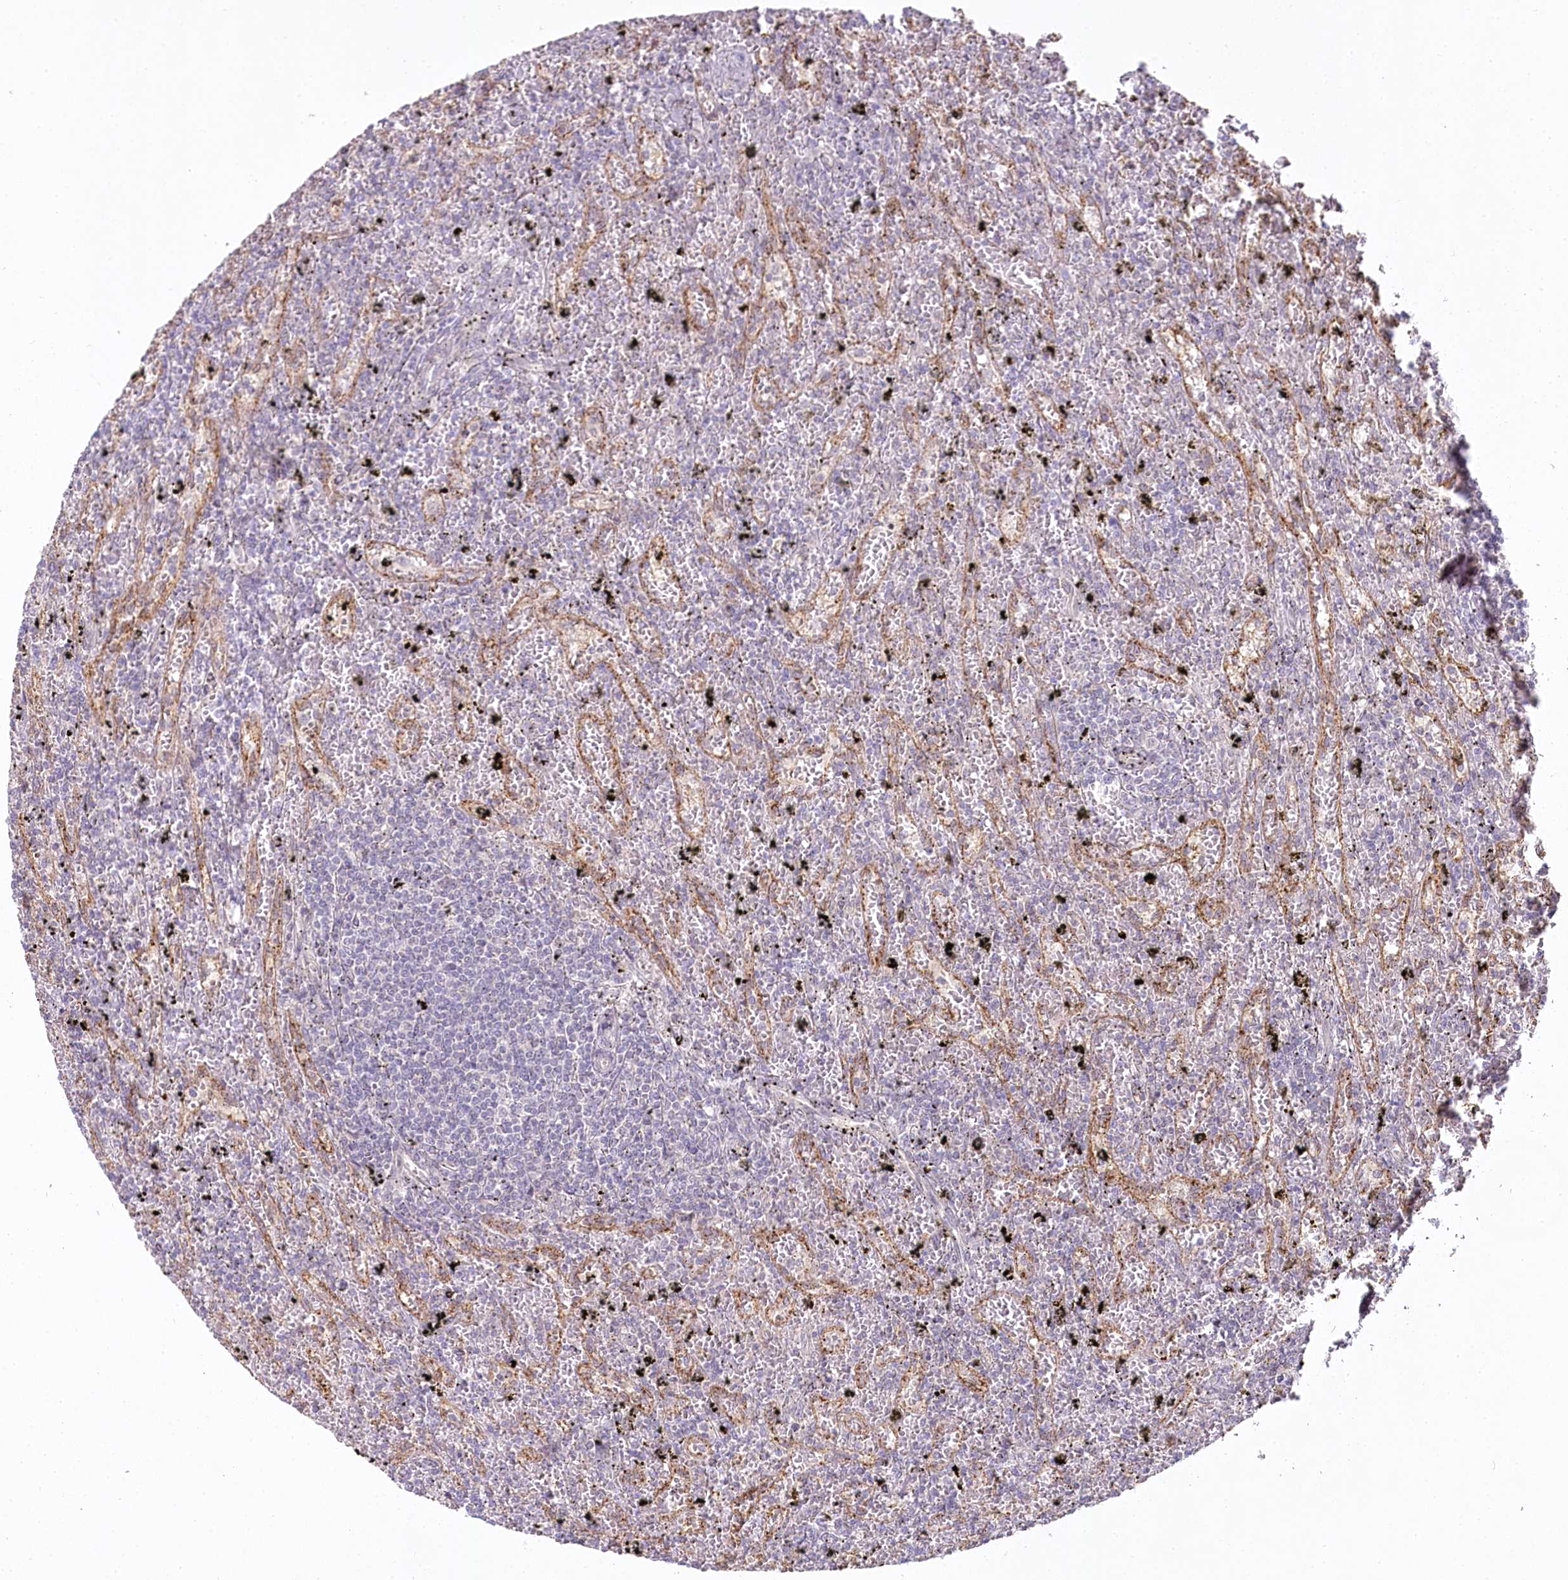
{"staining": {"intensity": "negative", "quantity": "none", "location": "none"}, "tissue": "lymphoma", "cell_type": "Tumor cells", "image_type": "cancer", "snomed": [{"axis": "morphology", "description": "Malignant lymphoma, non-Hodgkin's type, Low grade"}, {"axis": "topography", "description": "Spleen"}], "caption": "The immunohistochemistry (IHC) photomicrograph has no significant expression in tumor cells of malignant lymphoma, non-Hodgkin's type (low-grade) tissue. The staining was performed using DAB (3,3'-diaminobenzidine) to visualize the protein expression in brown, while the nuclei were stained in blue with hematoxylin (Magnification: 20x).", "gene": "AAMDC", "patient": {"sex": "male", "age": 76}}